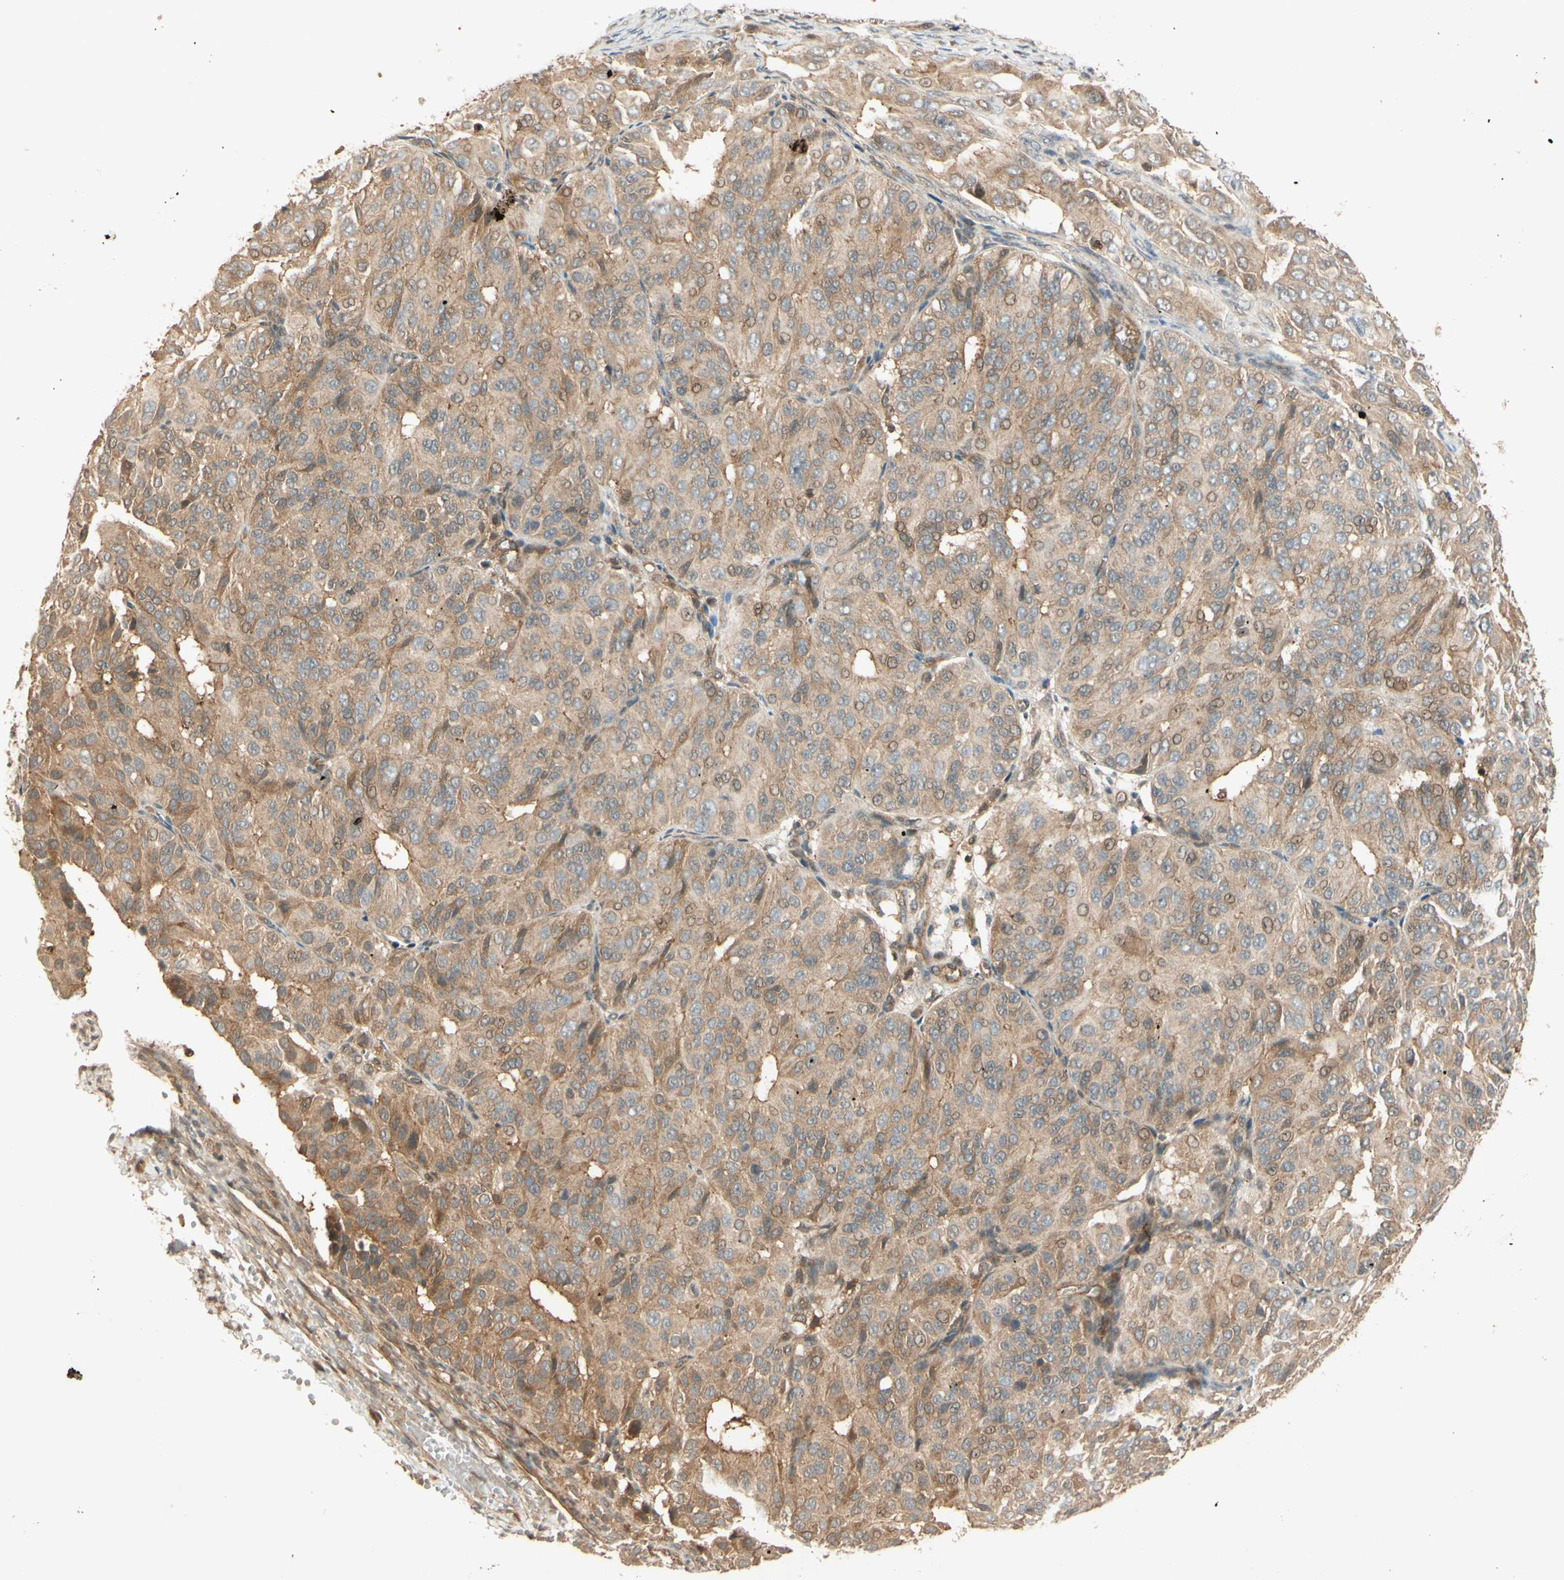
{"staining": {"intensity": "moderate", "quantity": ">75%", "location": "cytoplasmic/membranous"}, "tissue": "ovarian cancer", "cell_type": "Tumor cells", "image_type": "cancer", "snomed": [{"axis": "morphology", "description": "Carcinoma, endometroid"}, {"axis": "topography", "description": "Ovary"}], "caption": "Tumor cells exhibit medium levels of moderate cytoplasmic/membranous positivity in about >75% of cells in ovarian cancer.", "gene": "EPHA8", "patient": {"sex": "female", "age": 51}}